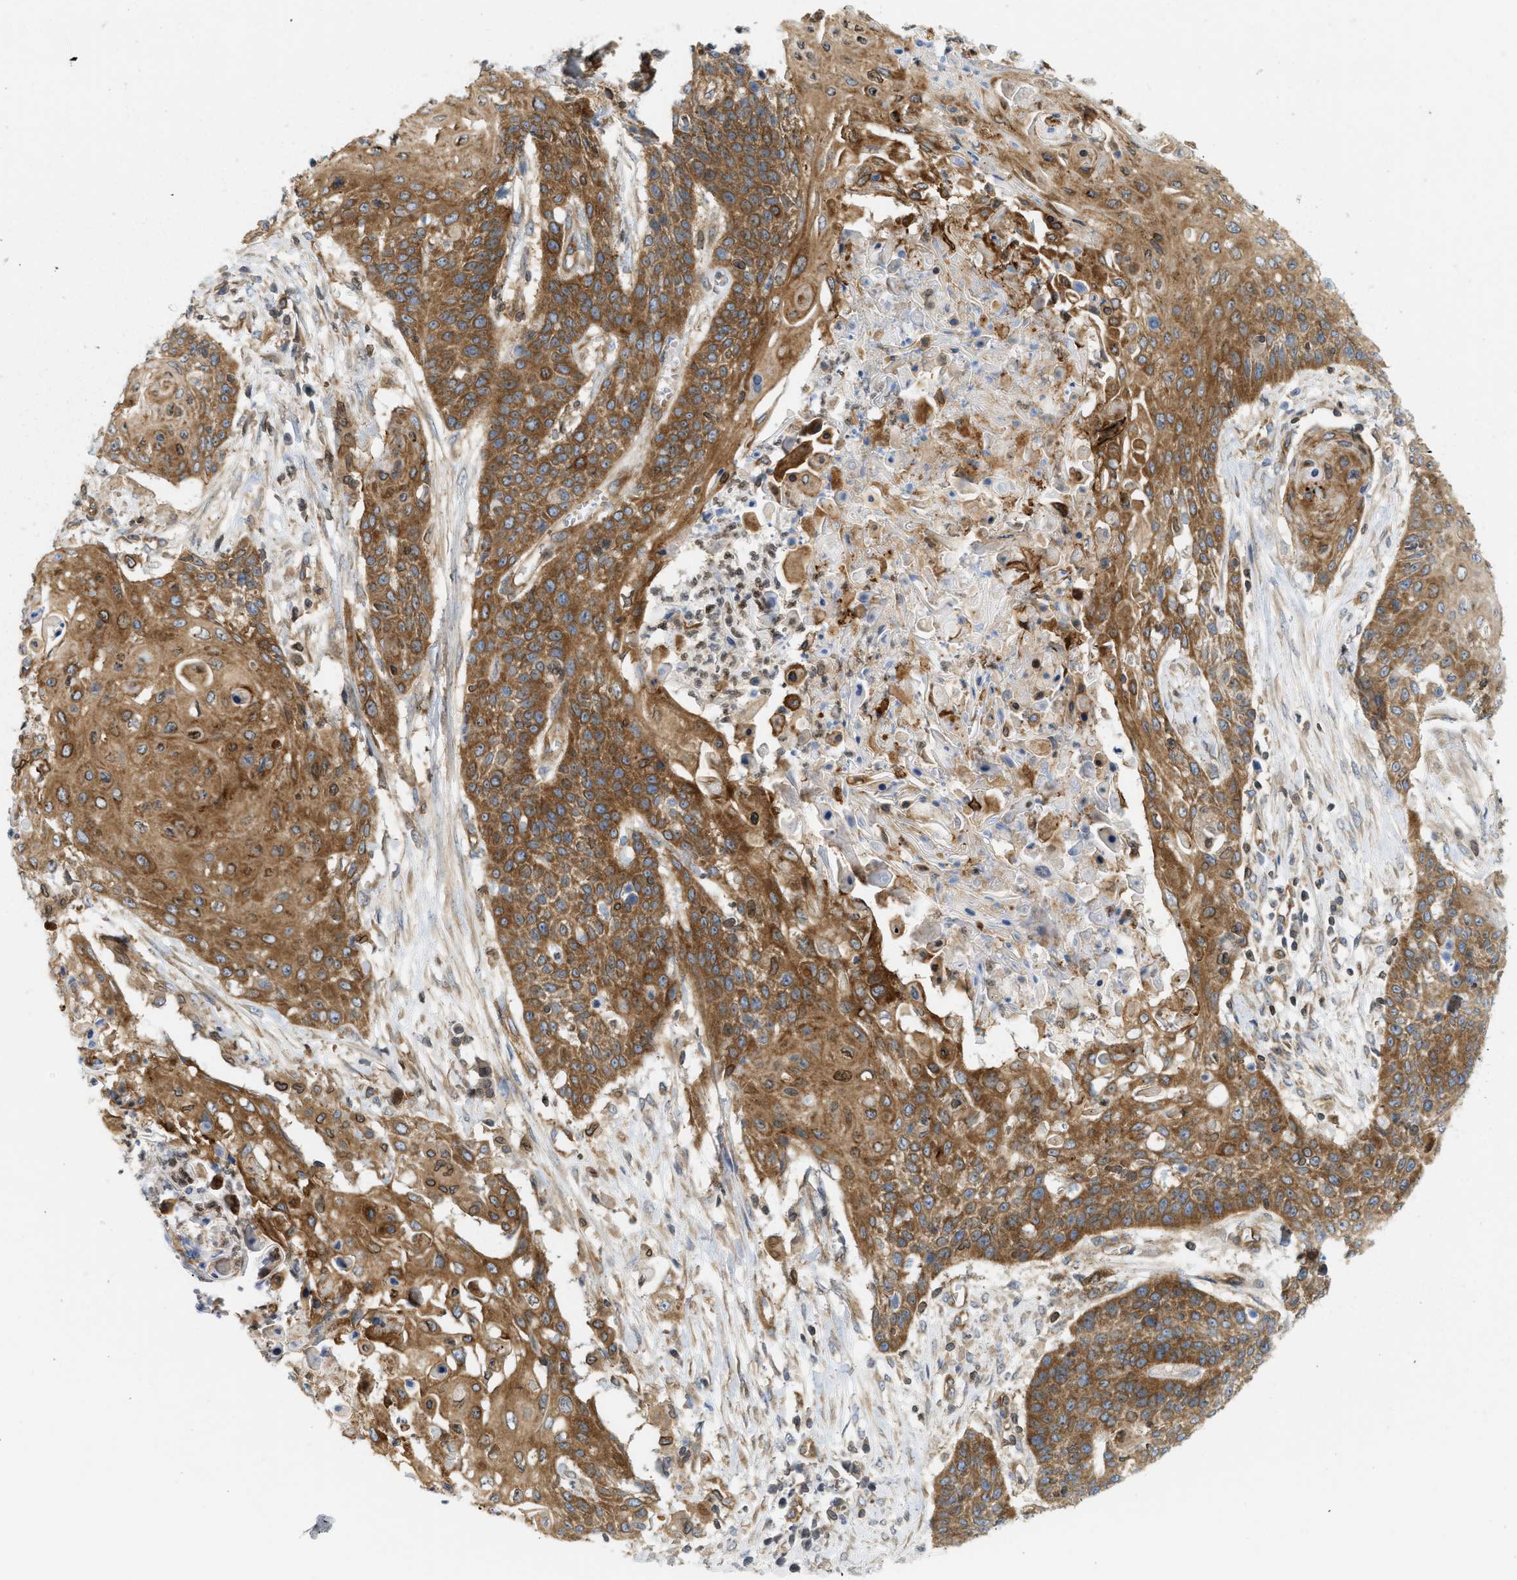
{"staining": {"intensity": "strong", "quantity": ">75%", "location": "cytoplasmic/membranous"}, "tissue": "cervical cancer", "cell_type": "Tumor cells", "image_type": "cancer", "snomed": [{"axis": "morphology", "description": "Squamous cell carcinoma, NOS"}, {"axis": "topography", "description": "Cervix"}], "caption": "Immunohistochemistry photomicrograph of cervical cancer (squamous cell carcinoma) stained for a protein (brown), which demonstrates high levels of strong cytoplasmic/membranous expression in about >75% of tumor cells.", "gene": "STRN", "patient": {"sex": "female", "age": 39}}